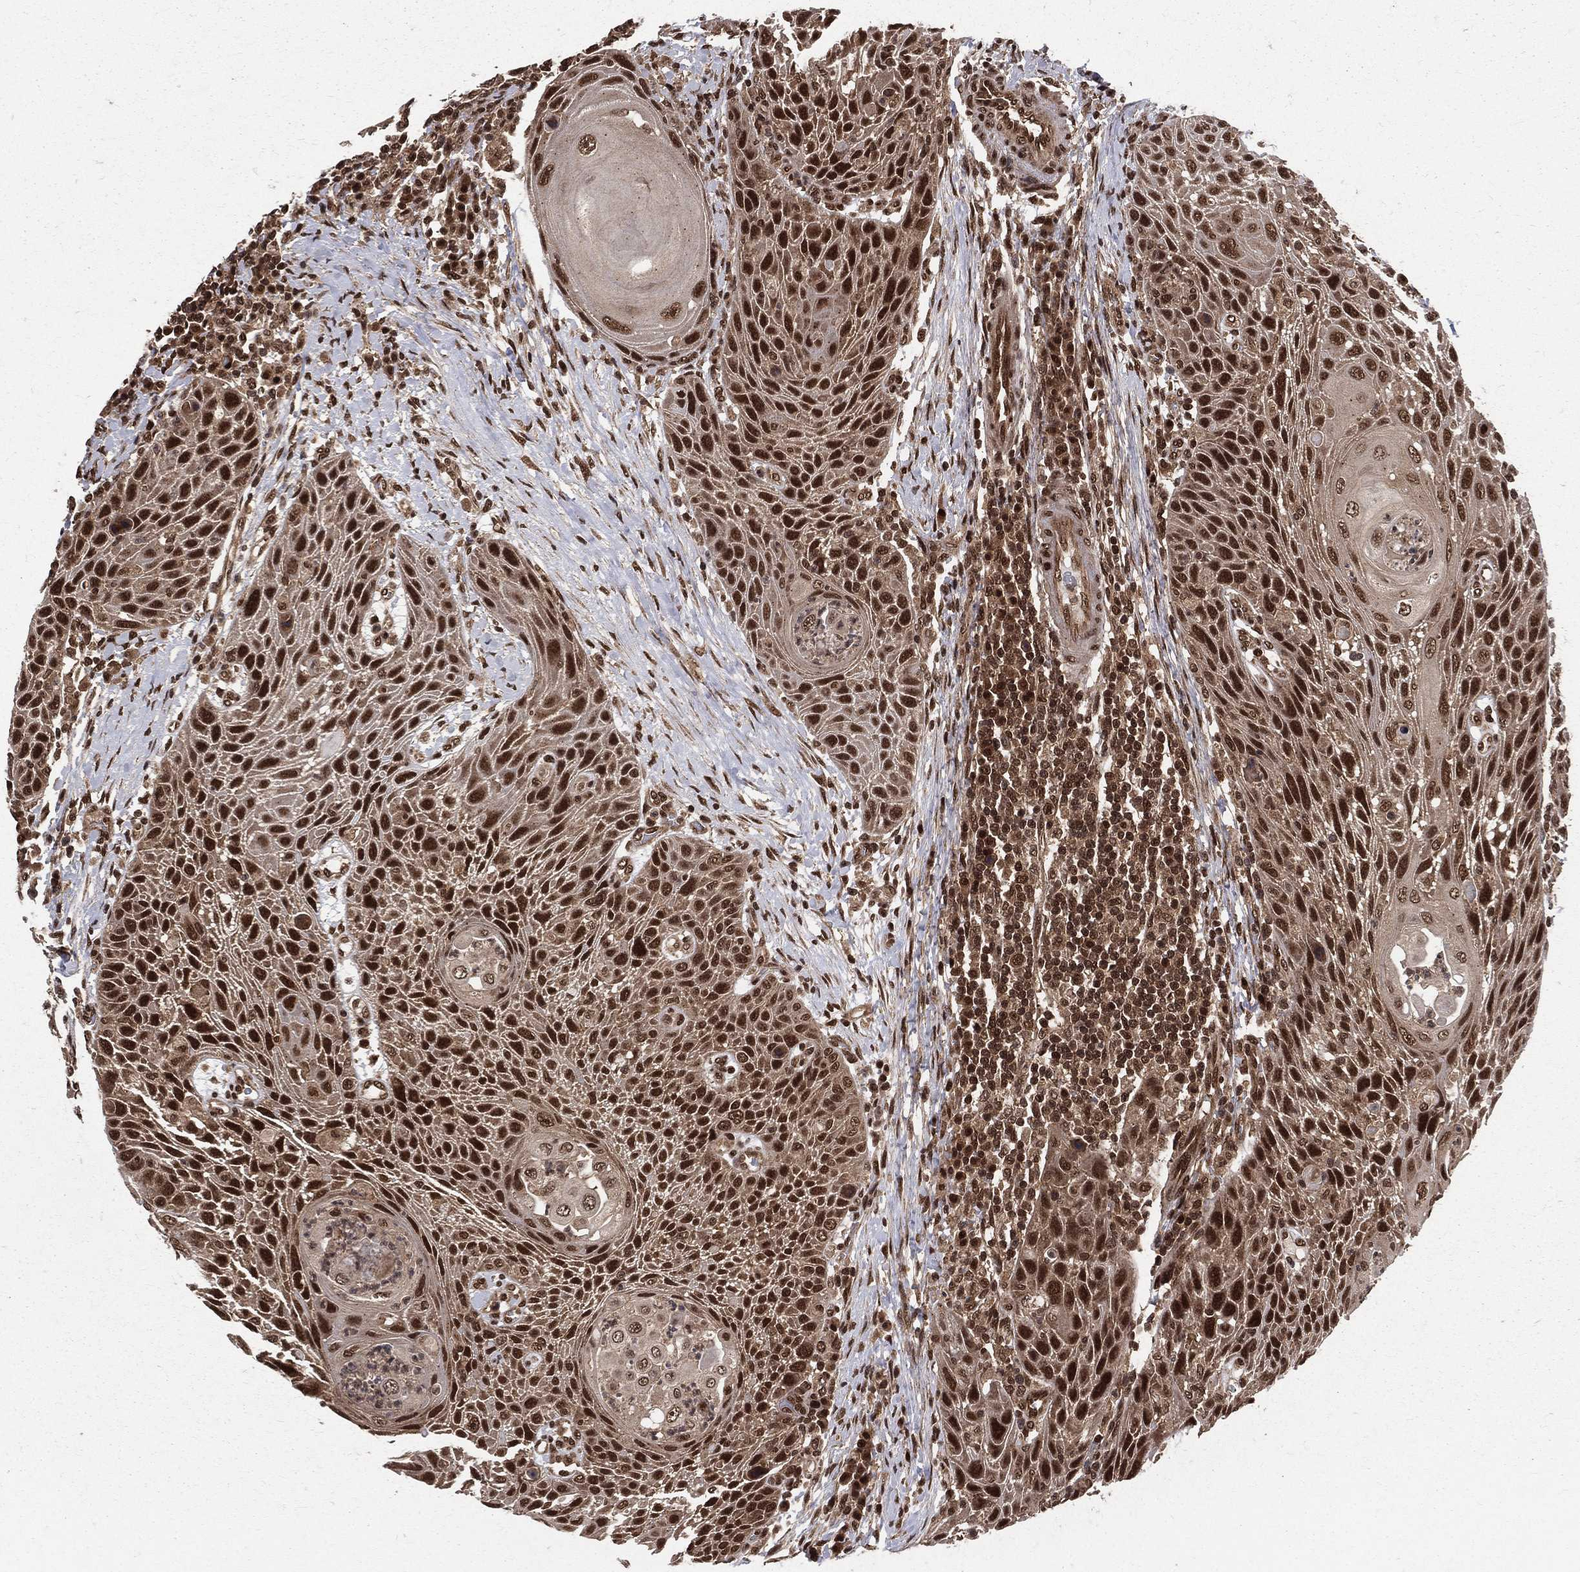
{"staining": {"intensity": "strong", "quantity": ">75%", "location": "nuclear"}, "tissue": "head and neck cancer", "cell_type": "Tumor cells", "image_type": "cancer", "snomed": [{"axis": "morphology", "description": "Squamous cell carcinoma, NOS"}, {"axis": "topography", "description": "Head-Neck"}], "caption": "Tumor cells exhibit high levels of strong nuclear positivity in approximately >75% of cells in head and neck cancer.", "gene": "COPS4", "patient": {"sex": "male", "age": 69}}